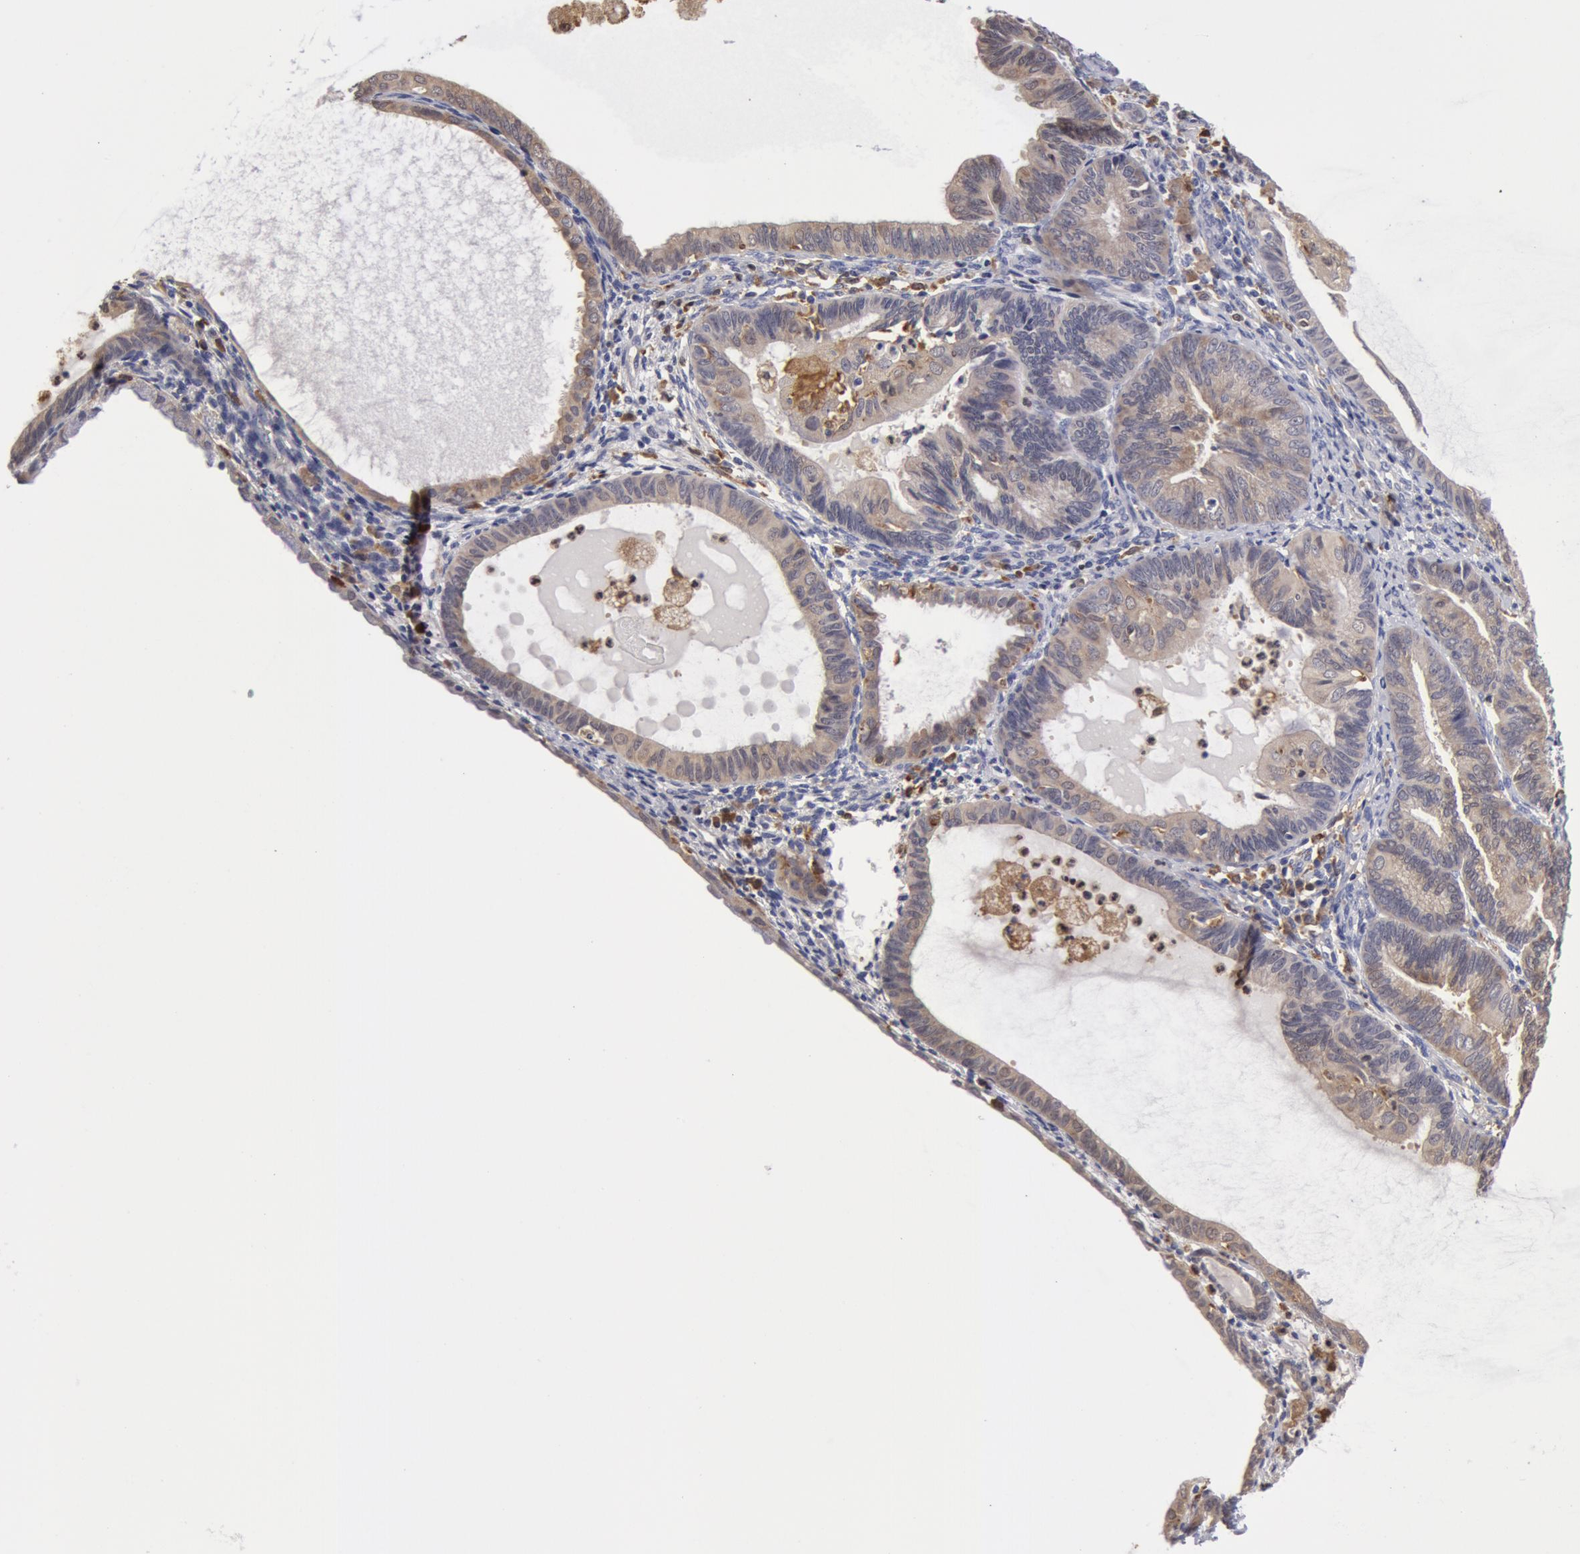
{"staining": {"intensity": "moderate", "quantity": ">75%", "location": "cytoplasmic/membranous"}, "tissue": "endometrial cancer", "cell_type": "Tumor cells", "image_type": "cancer", "snomed": [{"axis": "morphology", "description": "Adenocarcinoma, NOS"}, {"axis": "topography", "description": "Endometrium"}], "caption": "Immunohistochemical staining of human endometrial adenocarcinoma exhibits moderate cytoplasmic/membranous protein positivity in approximately >75% of tumor cells.", "gene": "SYK", "patient": {"sex": "female", "age": 63}}